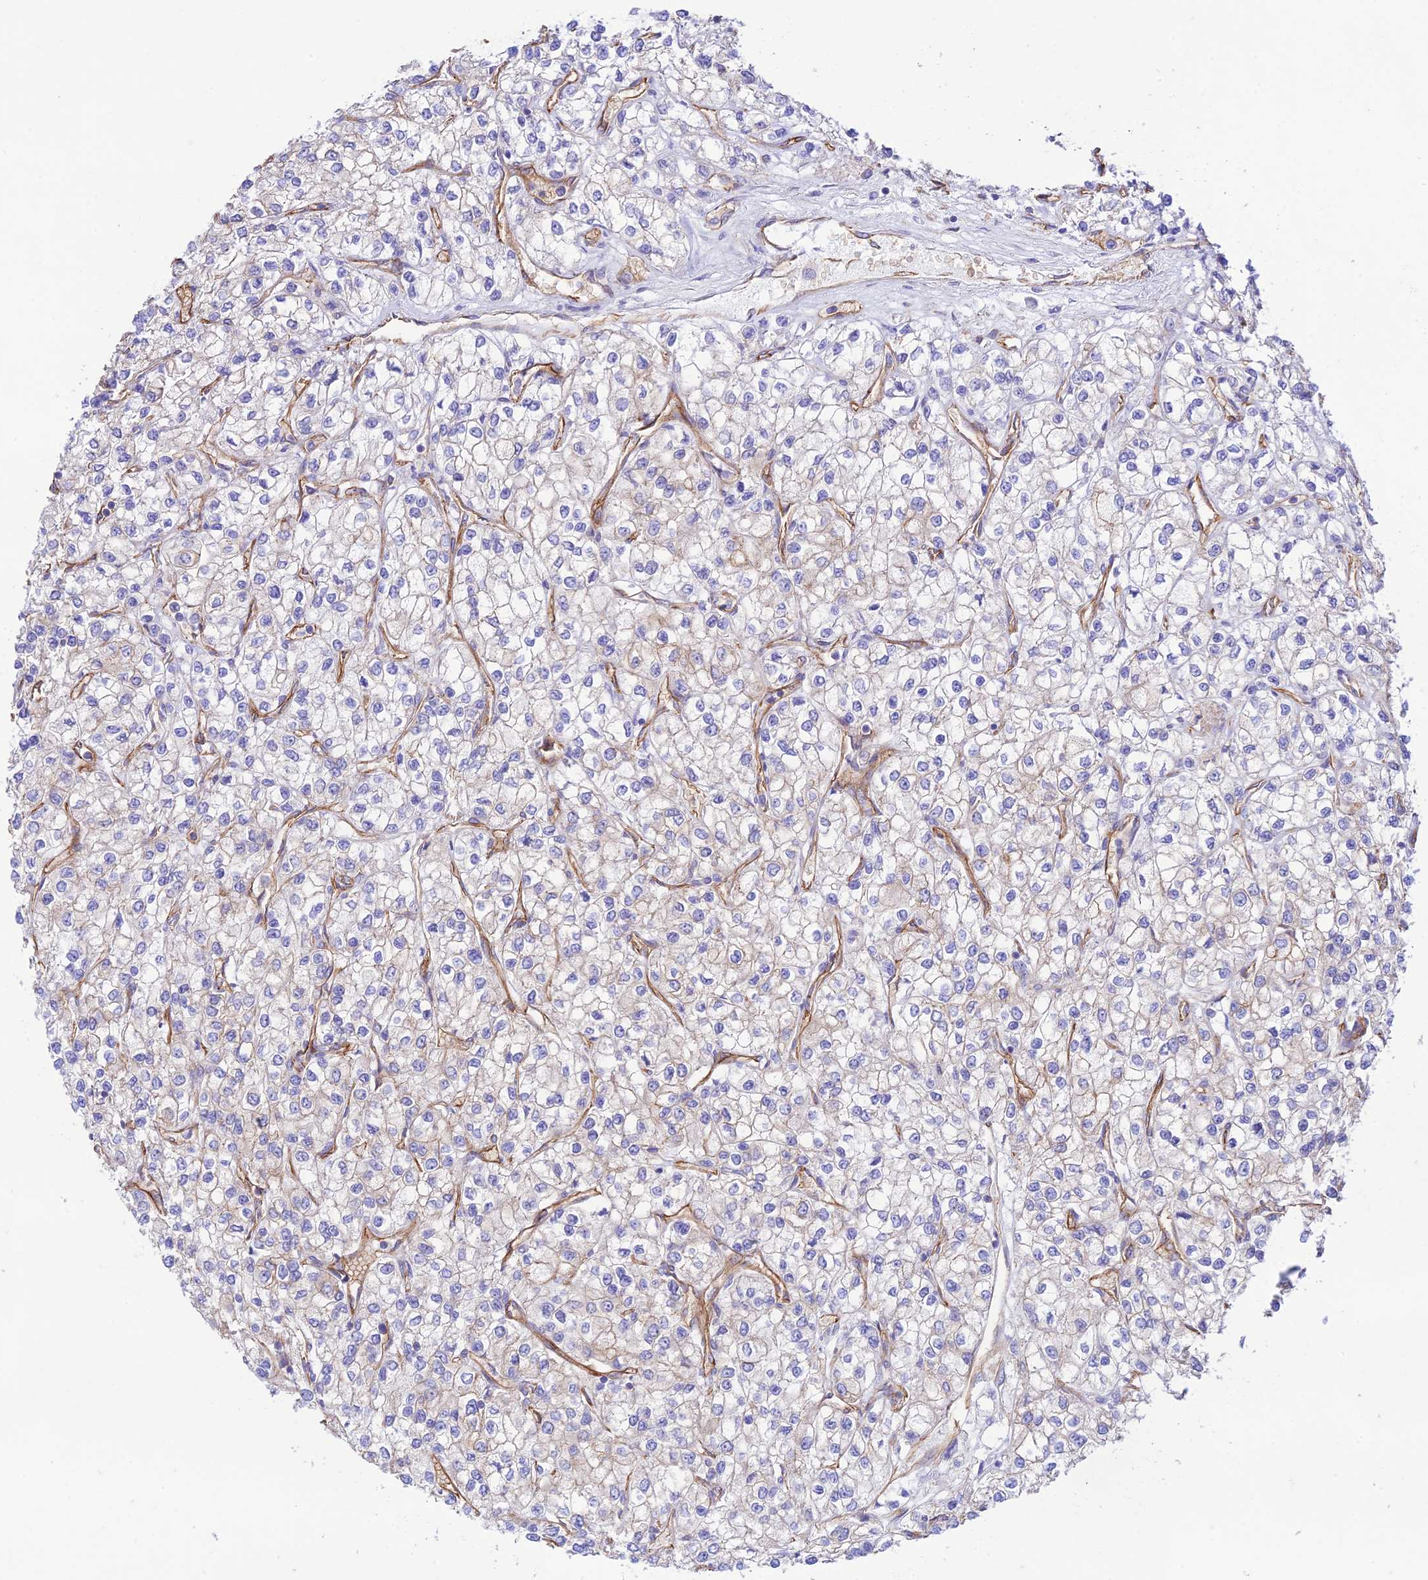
{"staining": {"intensity": "negative", "quantity": "none", "location": "none"}, "tissue": "renal cancer", "cell_type": "Tumor cells", "image_type": "cancer", "snomed": [{"axis": "morphology", "description": "Adenocarcinoma, NOS"}, {"axis": "topography", "description": "Kidney"}], "caption": "This micrograph is of adenocarcinoma (renal) stained with immunohistochemistry (IHC) to label a protein in brown with the nuclei are counter-stained blue. There is no expression in tumor cells.", "gene": "YPEL5", "patient": {"sex": "male", "age": 80}}